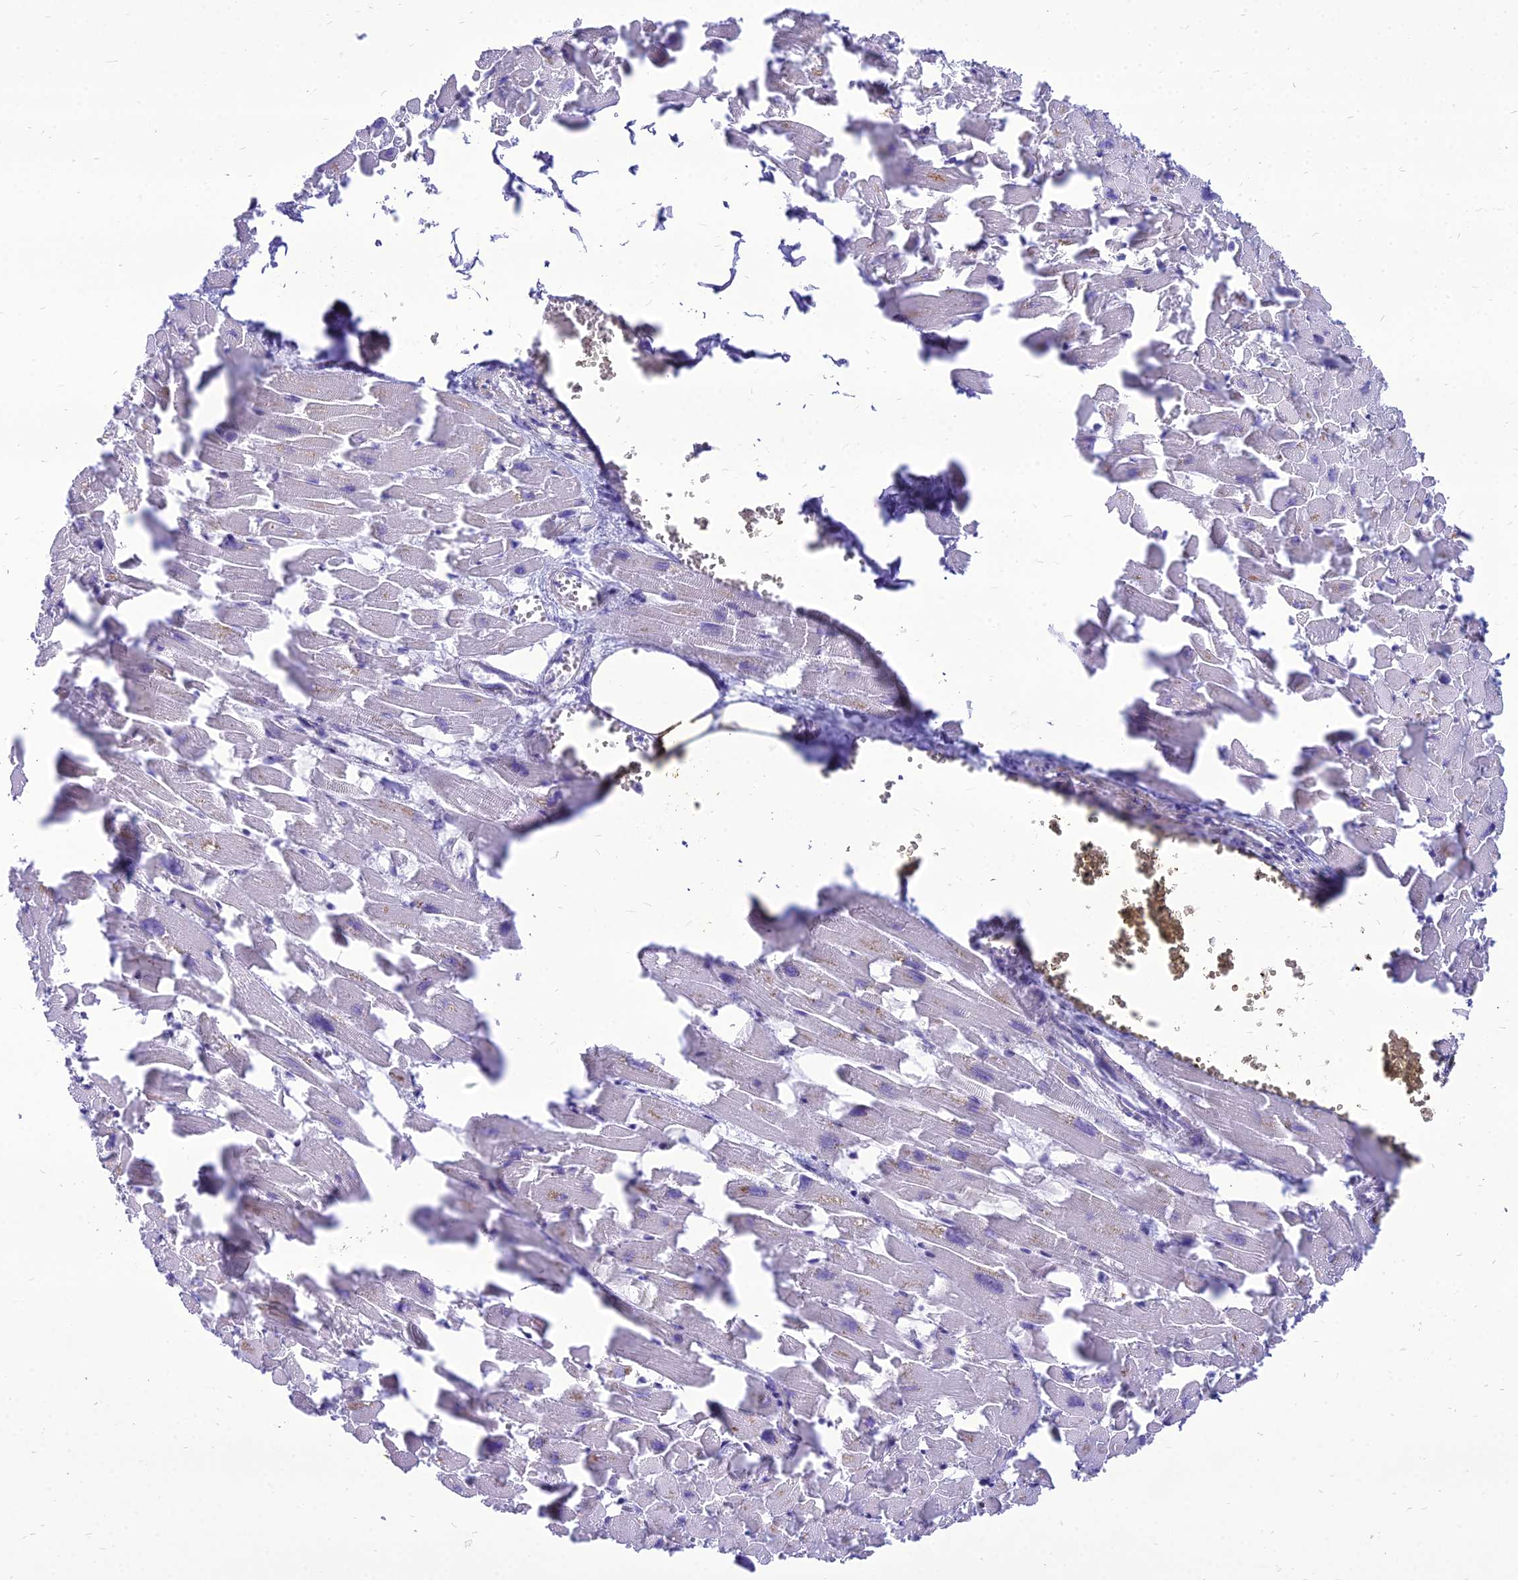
{"staining": {"intensity": "negative", "quantity": "none", "location": "none"}, "tissue": "heart muscle", "cell_type": "Cardiomyocytes", "image_type": "normal", "snomed": [{"axis": "morphology", "description": "Normal tissue, NOS"}, {"axis": "topography", "description": "Heart"}], "caption": "High magnification brightfield microscopy of normal heart muscle stained with DAB (3,3'-diaminobenzidine) (brown) and counterstained with hematoxylin (blue): cardiomyocytes show no significant staining. Nuclei are stained in blue.", "gene": "DHX40", "patient": {"sex": "female", "age": 64}}